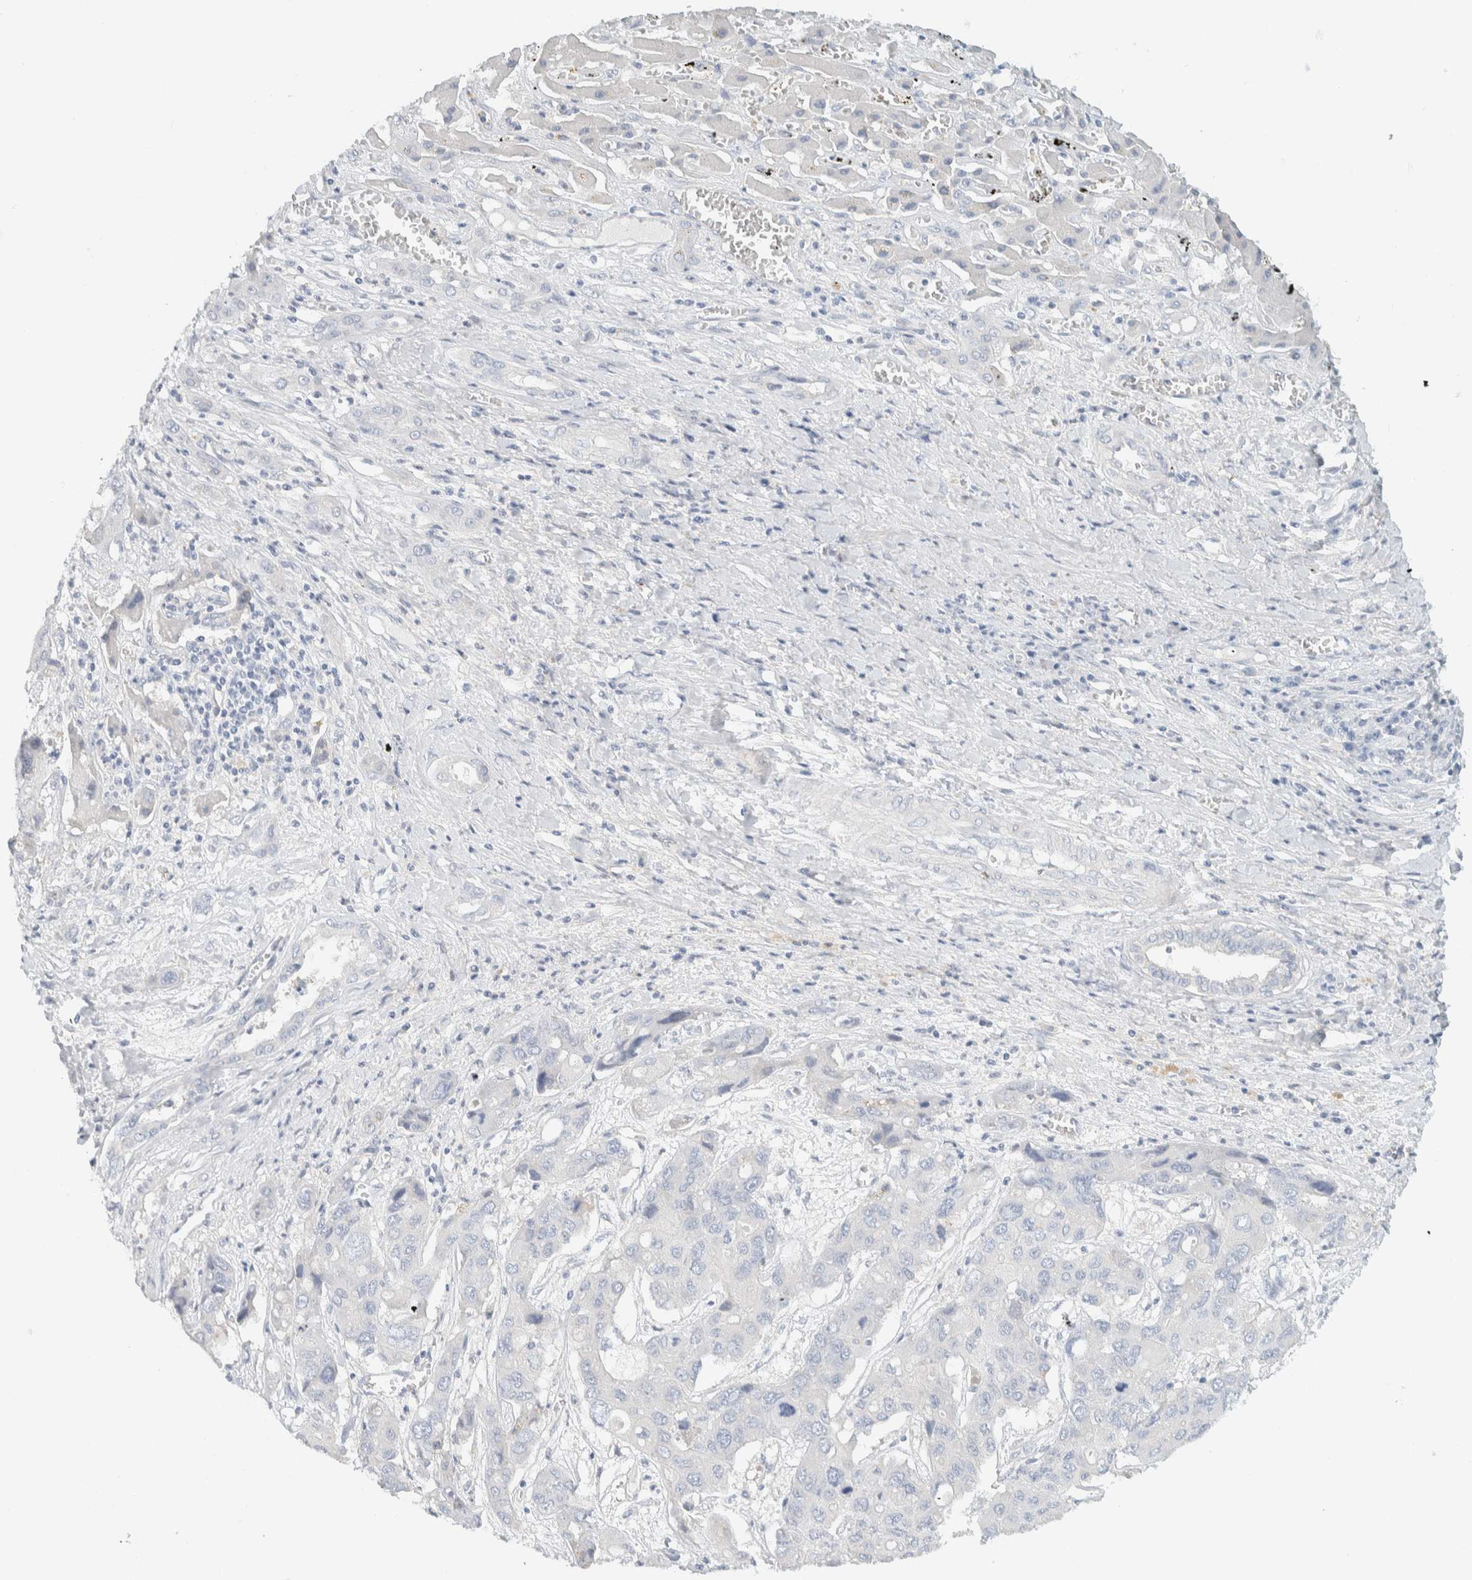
{"staining": {"intensity": "negative", "quantity": "none", "location": "none"}, "tissue": "liver cancer", "cell_type": "Tumor cells", "image_type": "cancer", "snomed": [{"axis": "morphology", "description": "Cholangiocarcinoma"}, {"axis": "topography", "description": "Liver"}], "caption": "Tumor cells are negative for brown protein staining in liver cancer.", "gene": "ALOX12B", "patient": {"sex": "male", "age": 67}}